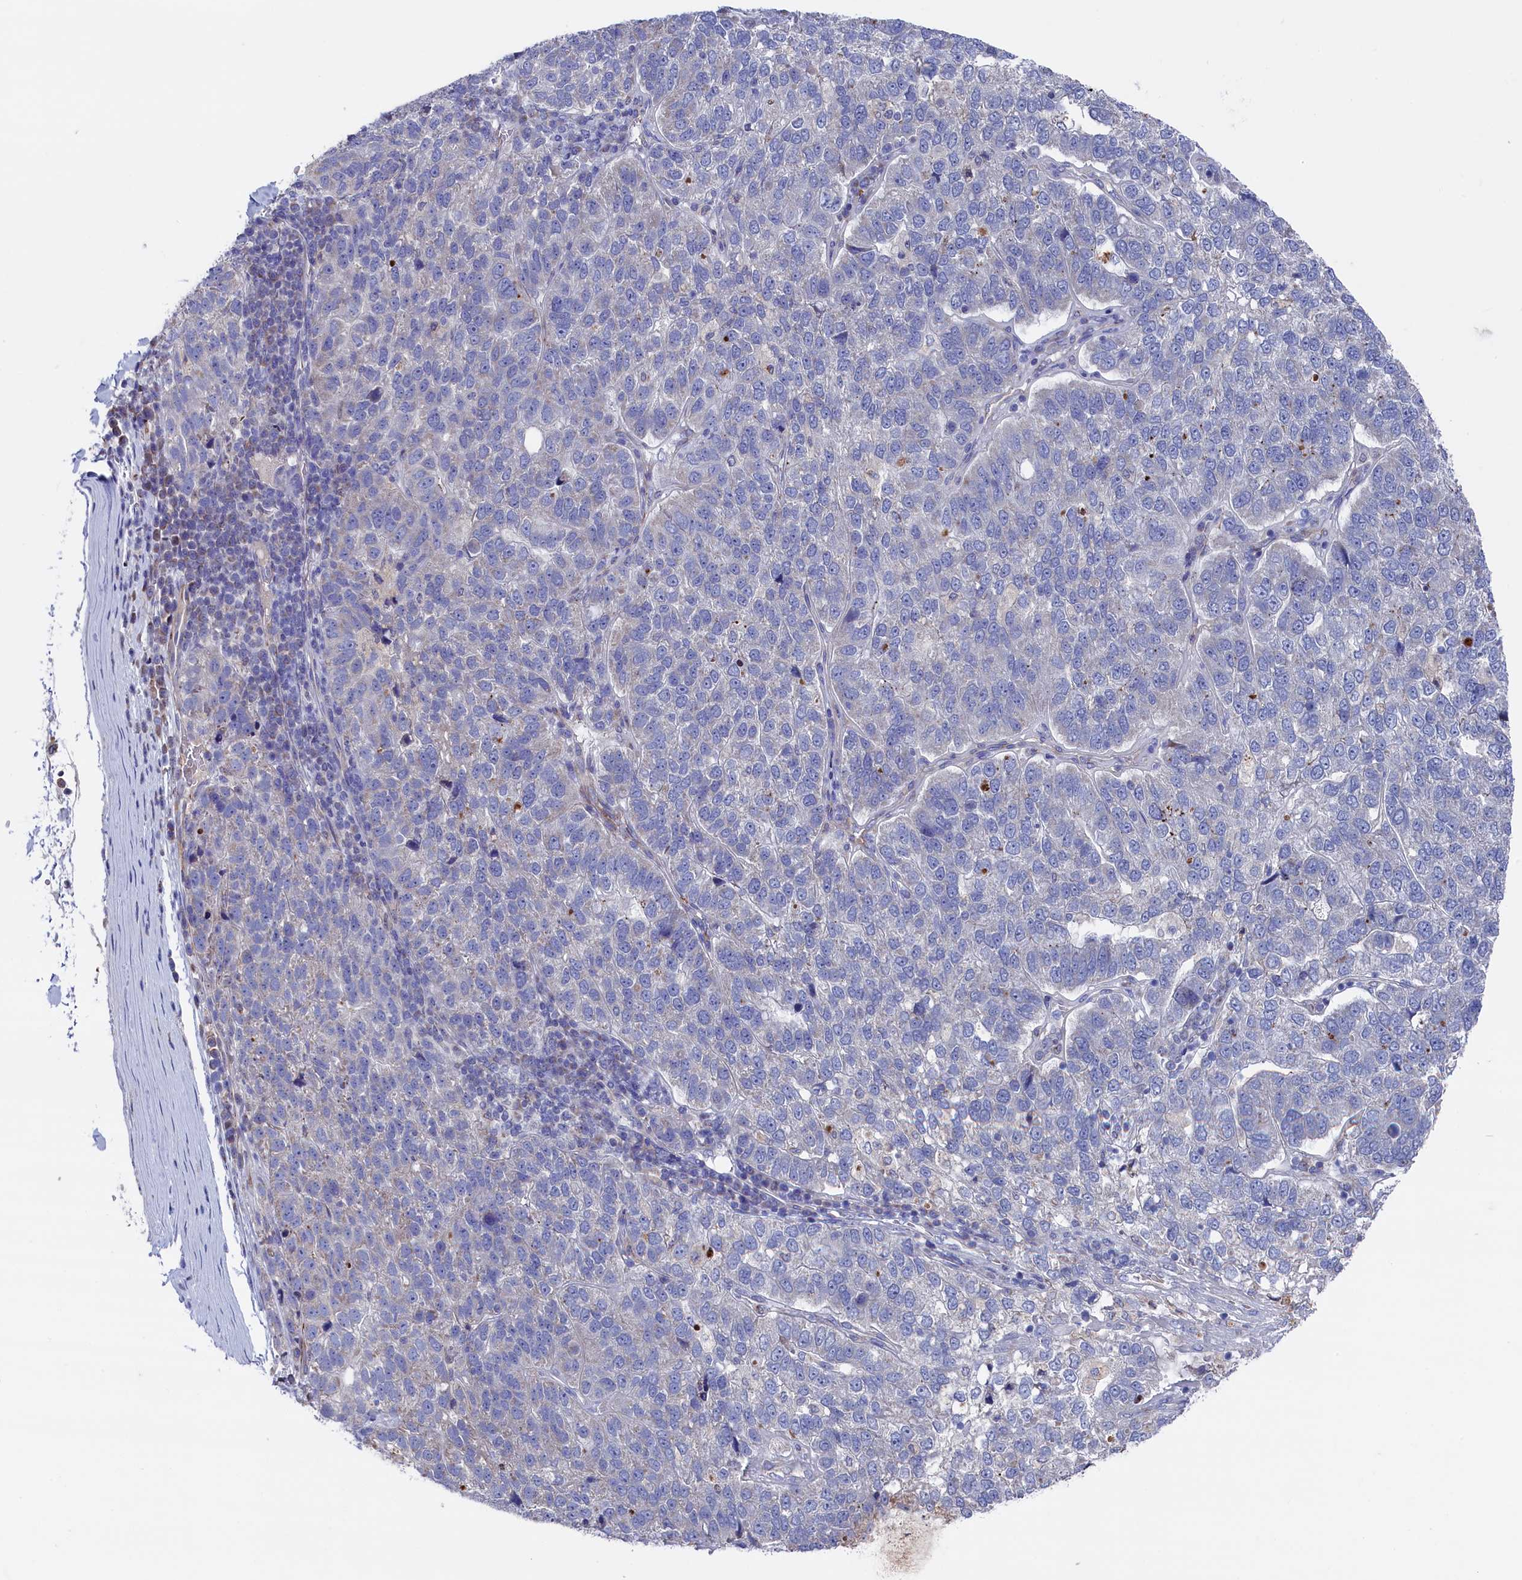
{"staining": {"intensity": "negative", "quantity": "none", "location": "none"}, "tissue": "pancreatic cancer", "cell_type": "Tumor cells", "image_type": "cancer", "snomed": [{"axis": "morphology", "description": "Adenocarcinoma, NOS"}, {"axis": "topography", "description": "Pancreas"}], "caption": "Pancreatic adenocarcinoma stained for a protein using IHC displays no staining tumor cells.", "gene": "GPR108", "patient": {"sex": "female", "age": 61}}